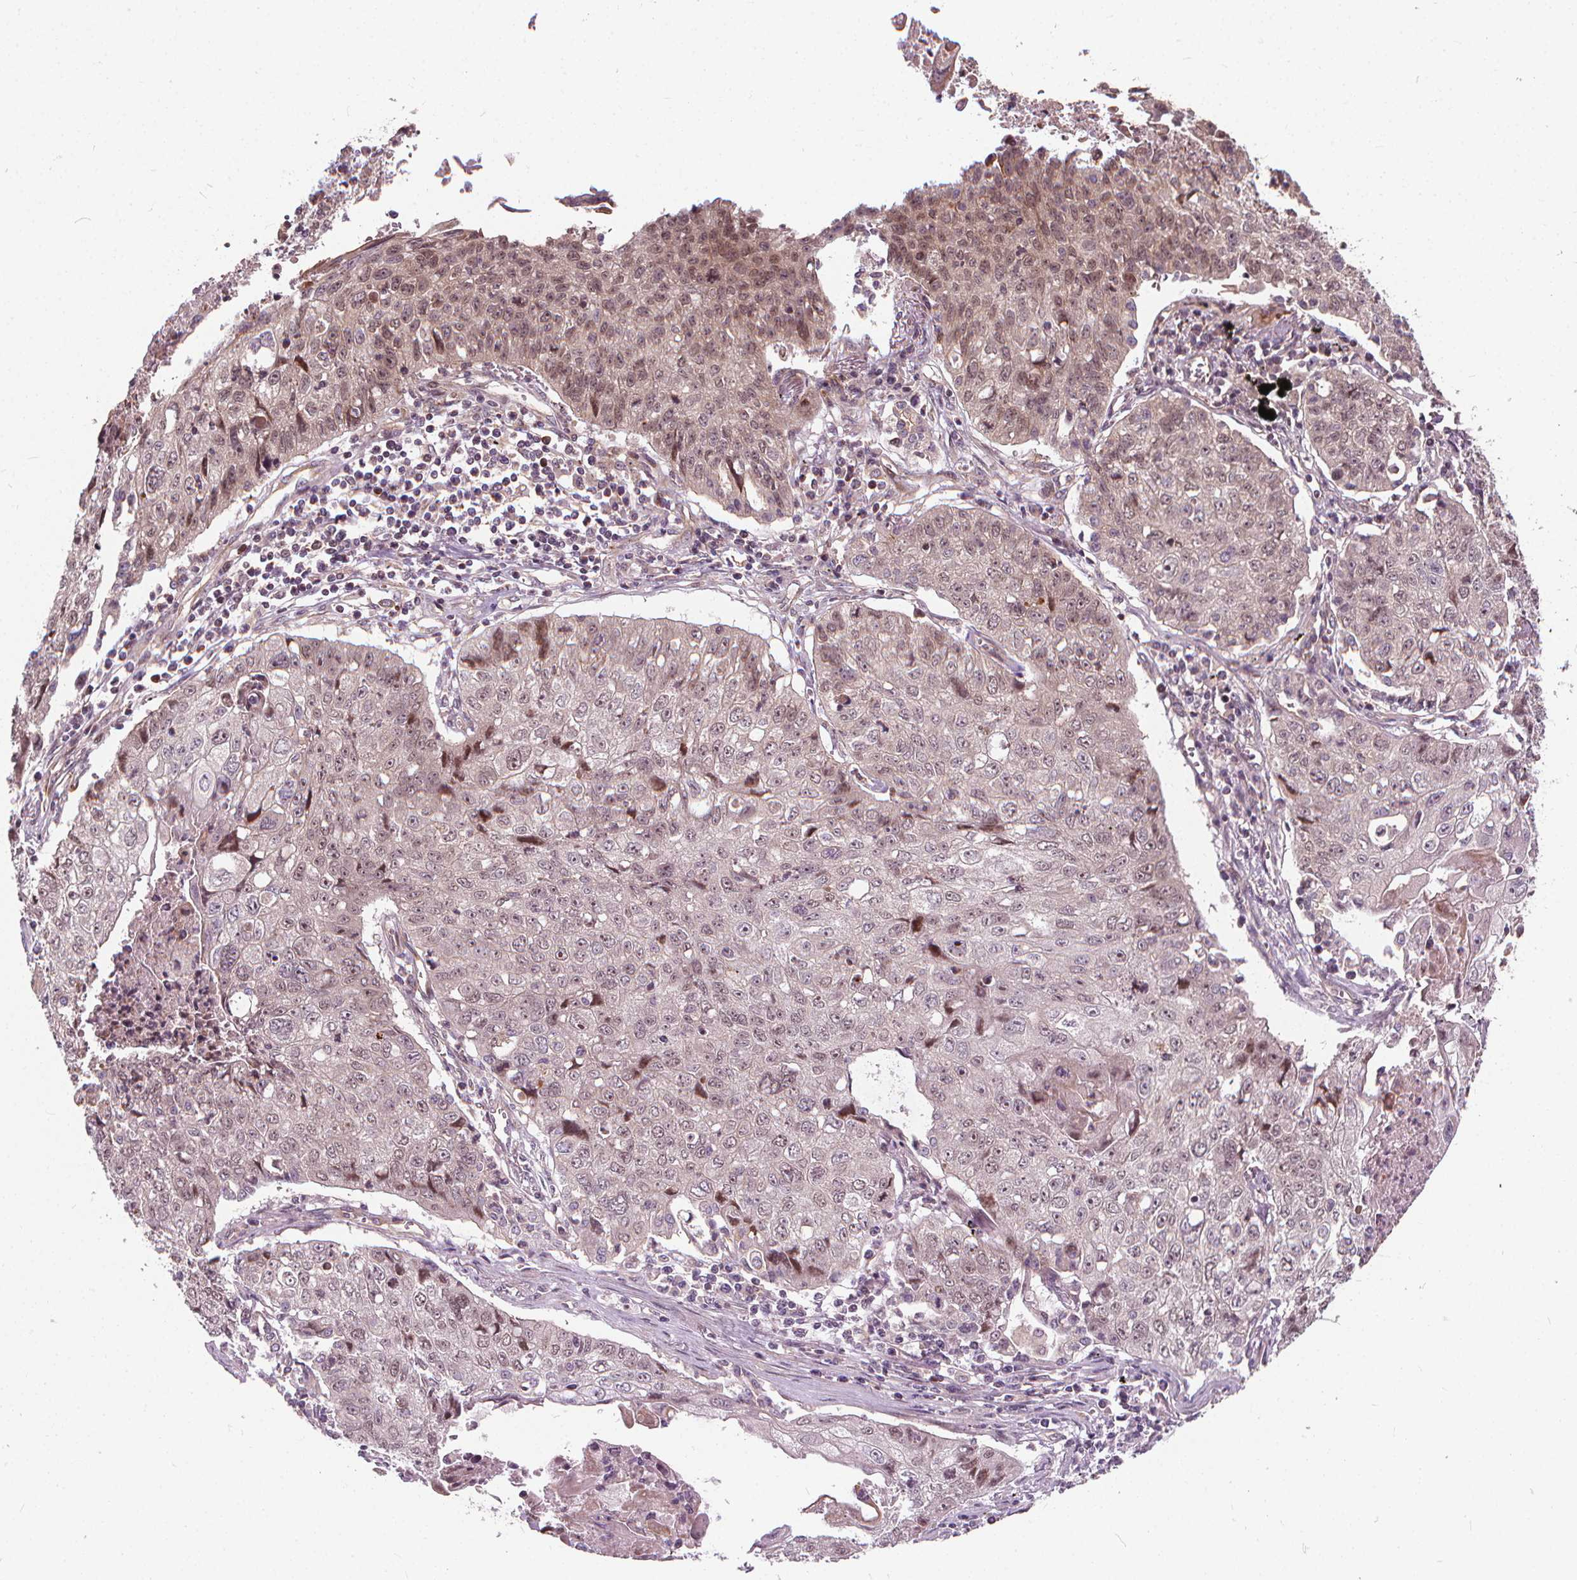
{"staining": {"intensity": "negative", "quantity": "none", "location": "none"}, "tissue": "lung cancer", "cell_type": "Tumor cells", "image_type": "cancer", "snomed": [{"axis": "morphology", "description": "Normal morphology"}, {"axis": "morphology", "description": "Aneuploidy"}, {"axis": "morphology", "description": "Squamous cell carcinoma, NOS"}, {"axis": "topography", "description": "Lymph node"}, {"axis": "topography", "description": "Lung"}], "caption": "Immunohistochemical staining of squamous cell carcinoma (lung) reveals no significant staining in tumor cells.", "gene": "INPP5E", "patient": {"sex": "female", "age": 76}}